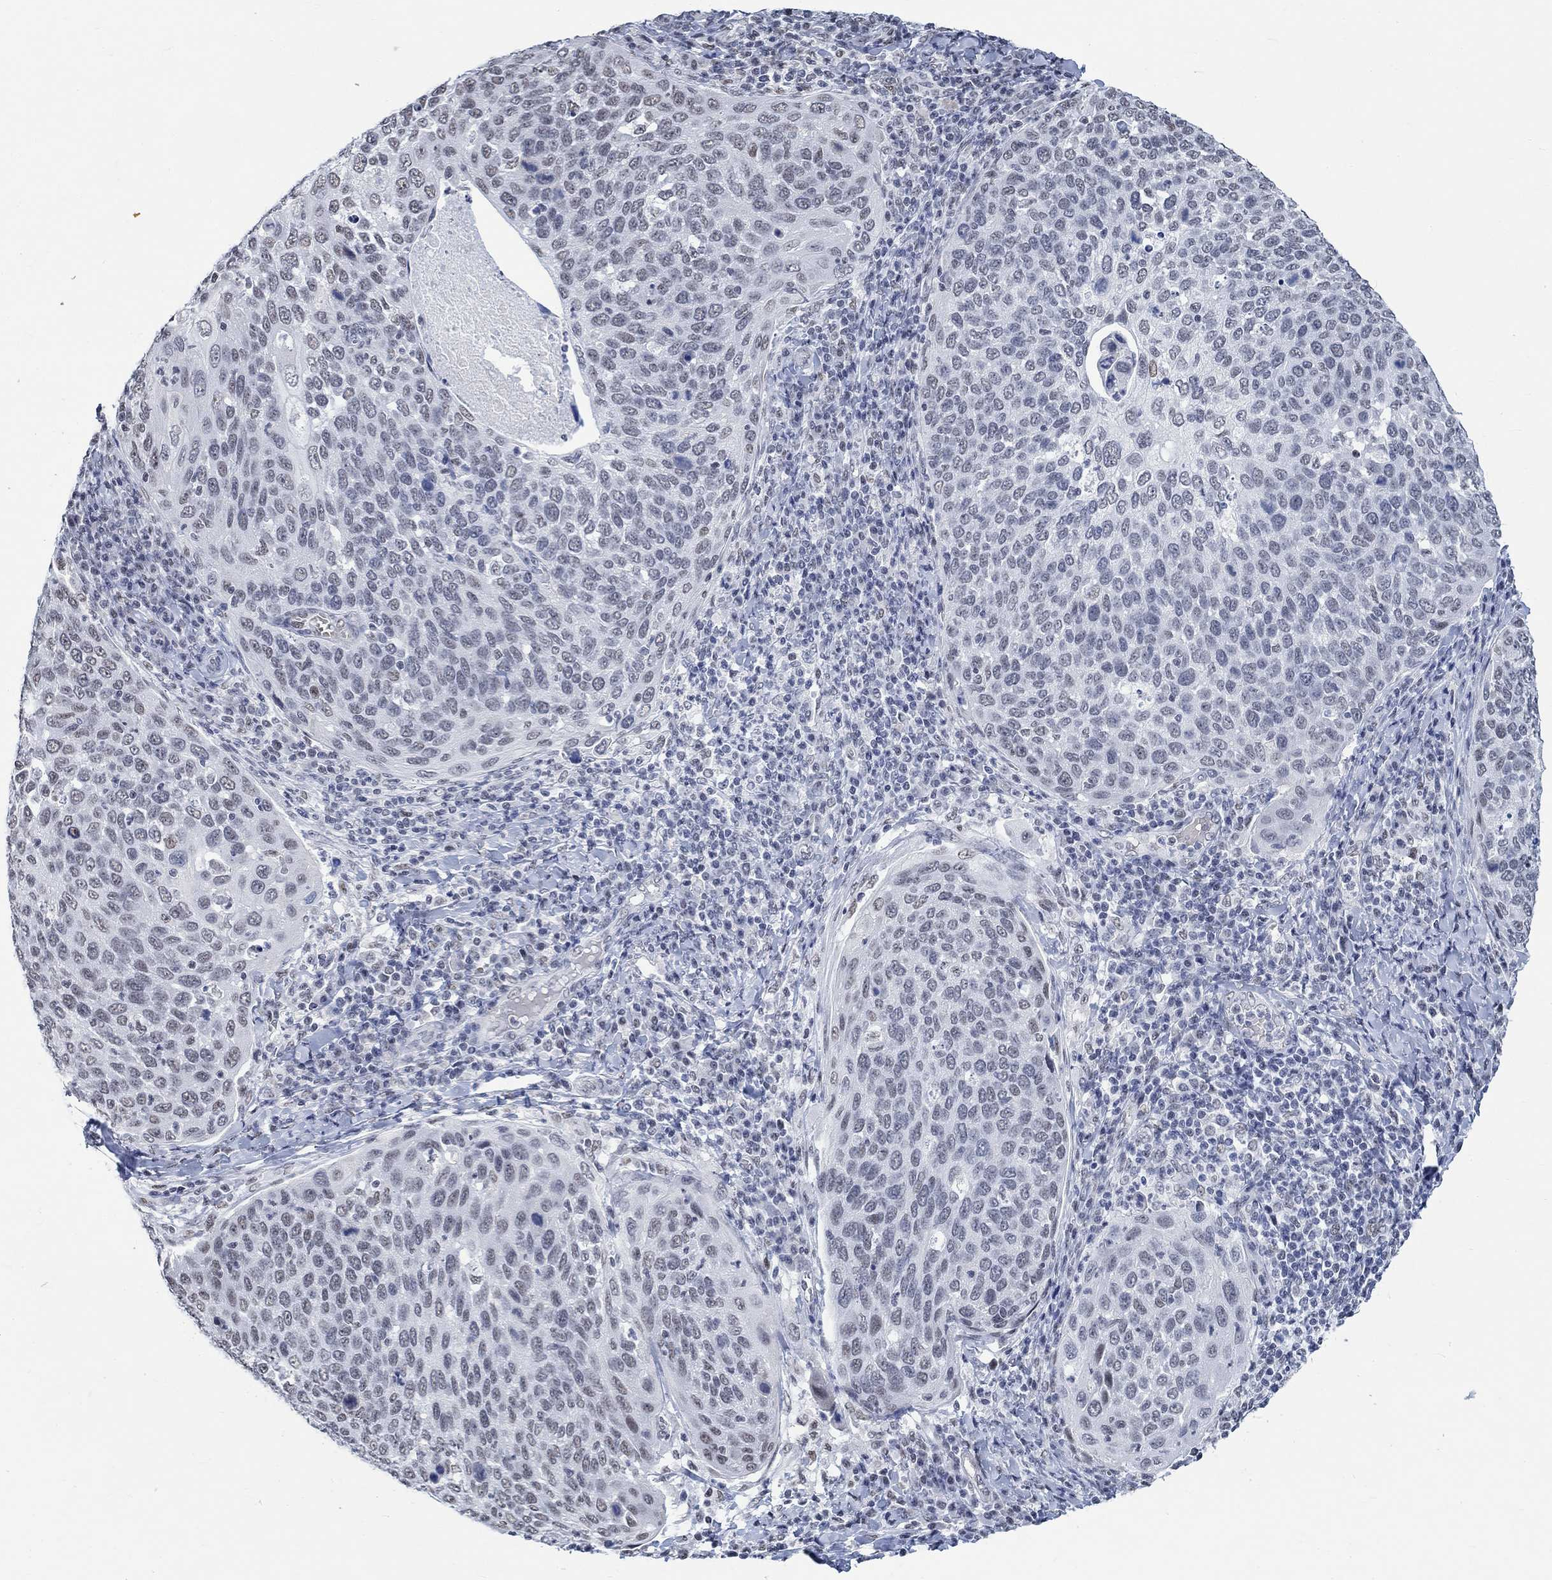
{"staining": {"intensity": "negative", "quantity": "none", "location": "none"}, "tissue": "cervical cancer", "cell_type": "Tumor cells", "image_type": "cancer", "snomed": [{"axis": "morphology", "description": "Squamous cell carcinoma, NOS"}, {"axis": "topography", "description": "Cervix"}], "caption": "Tumor cells are negative for brown protein staining in squamous cell carcinoma (cervical). The staining is performed using DAB brown chromogen with nuclei counter-stained in using hematoxylin.", "gene": "KCNH8", "patient": {"sex": "female", "age": 54}}